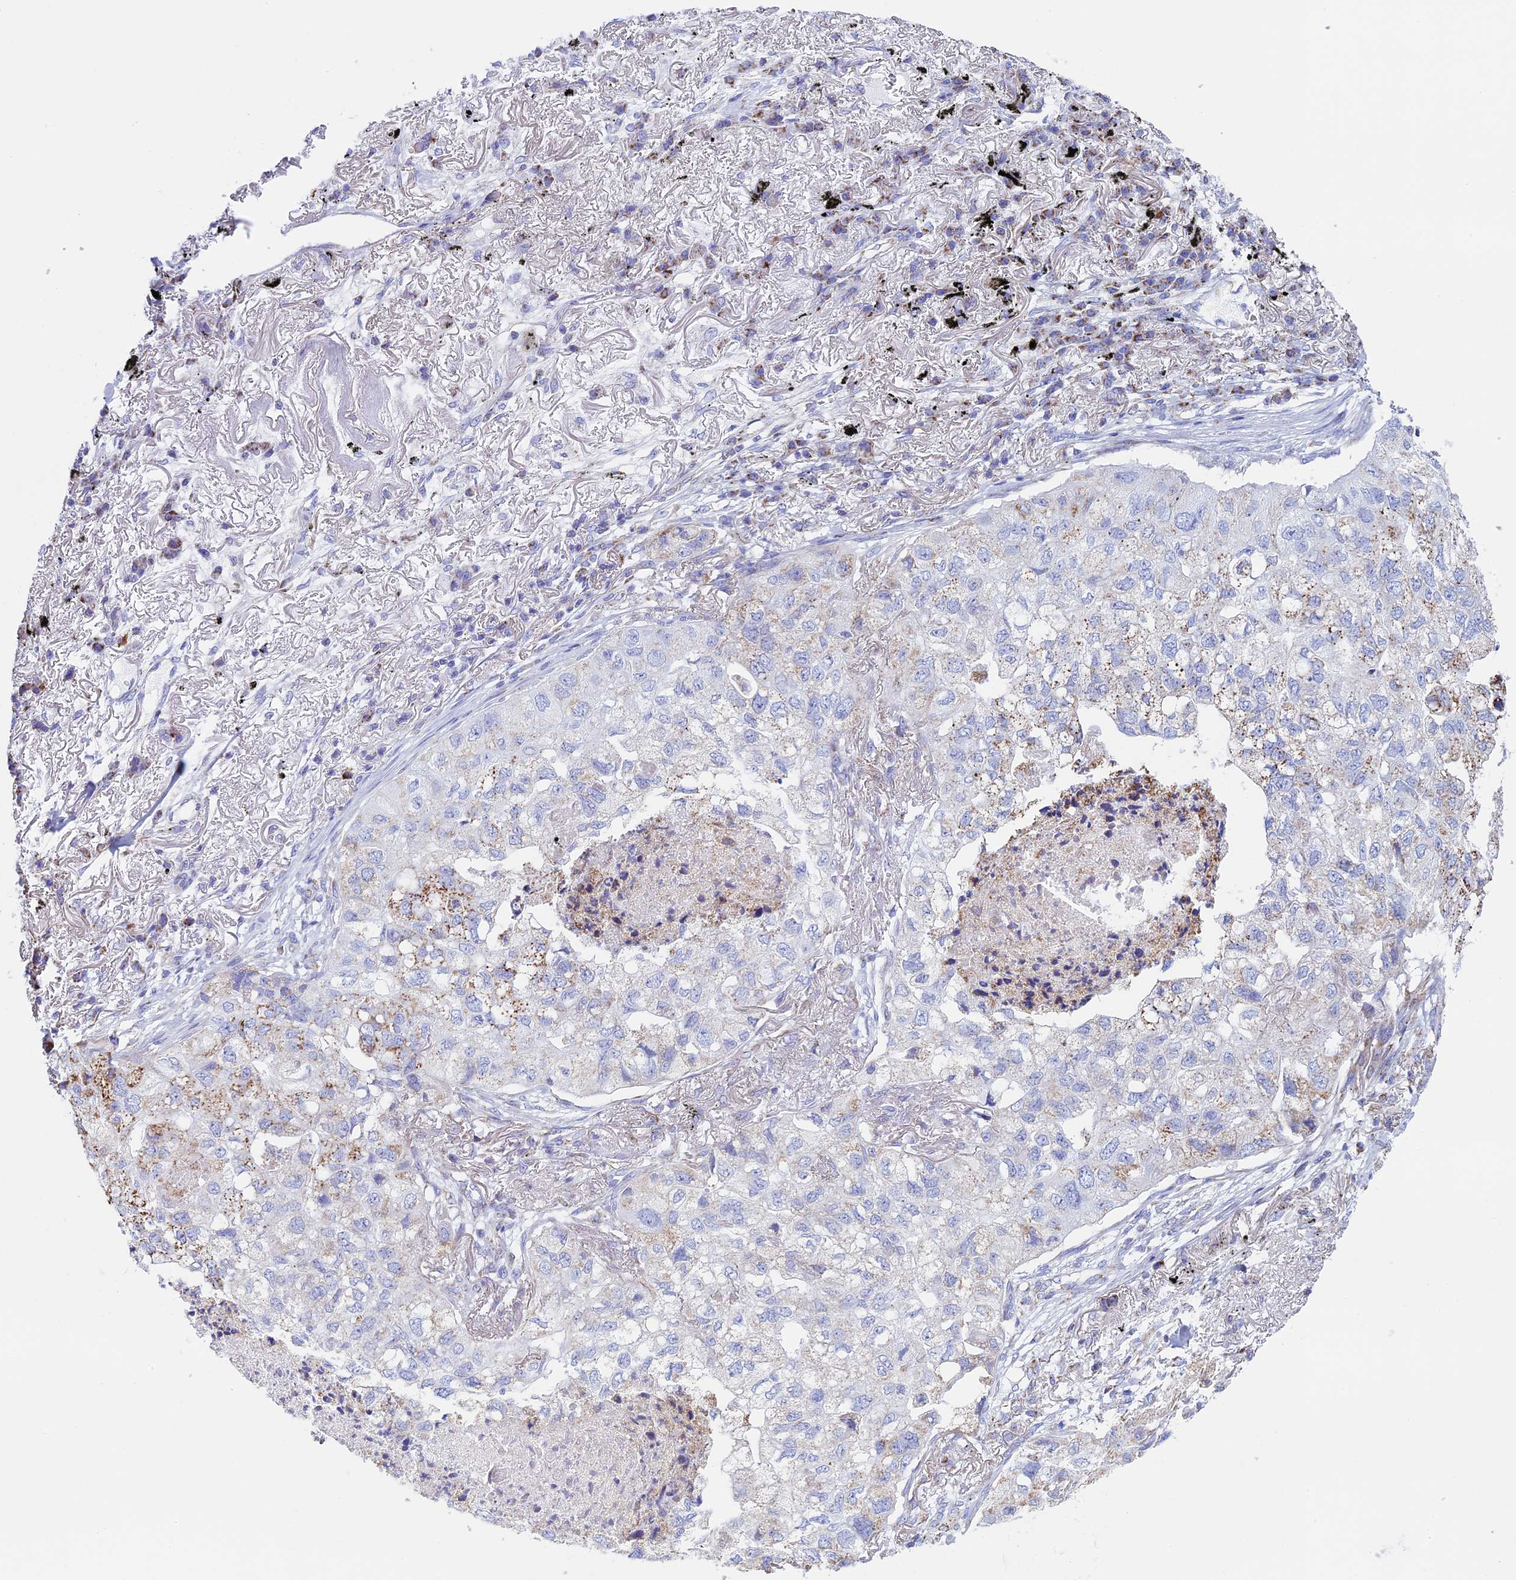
{"staining": {"intensity": "moderate", "quantity": "<25%", "location": "cytoplasmic/membranous"}, "tissue": "lung cancer", "cell_type": "Tumor cells", "image_type": "cancer", "snomed": [{"axis": "morphology", "description": "Adenocarcinoma, NOS"}, {"axis": "topography", "description": "Lung"}], "caption": "DAB immunohistochemical staining of lung cancer (adenocarcinoma) demonstrates moderate cytoplasmic/membranous protein expression in approximately <25% of tumor cells. (DAB = brown stain, brightfield microscopy at high magnification).", "gene": "UQCRFS1", "patient": {"sex": "male", "age": 65}}